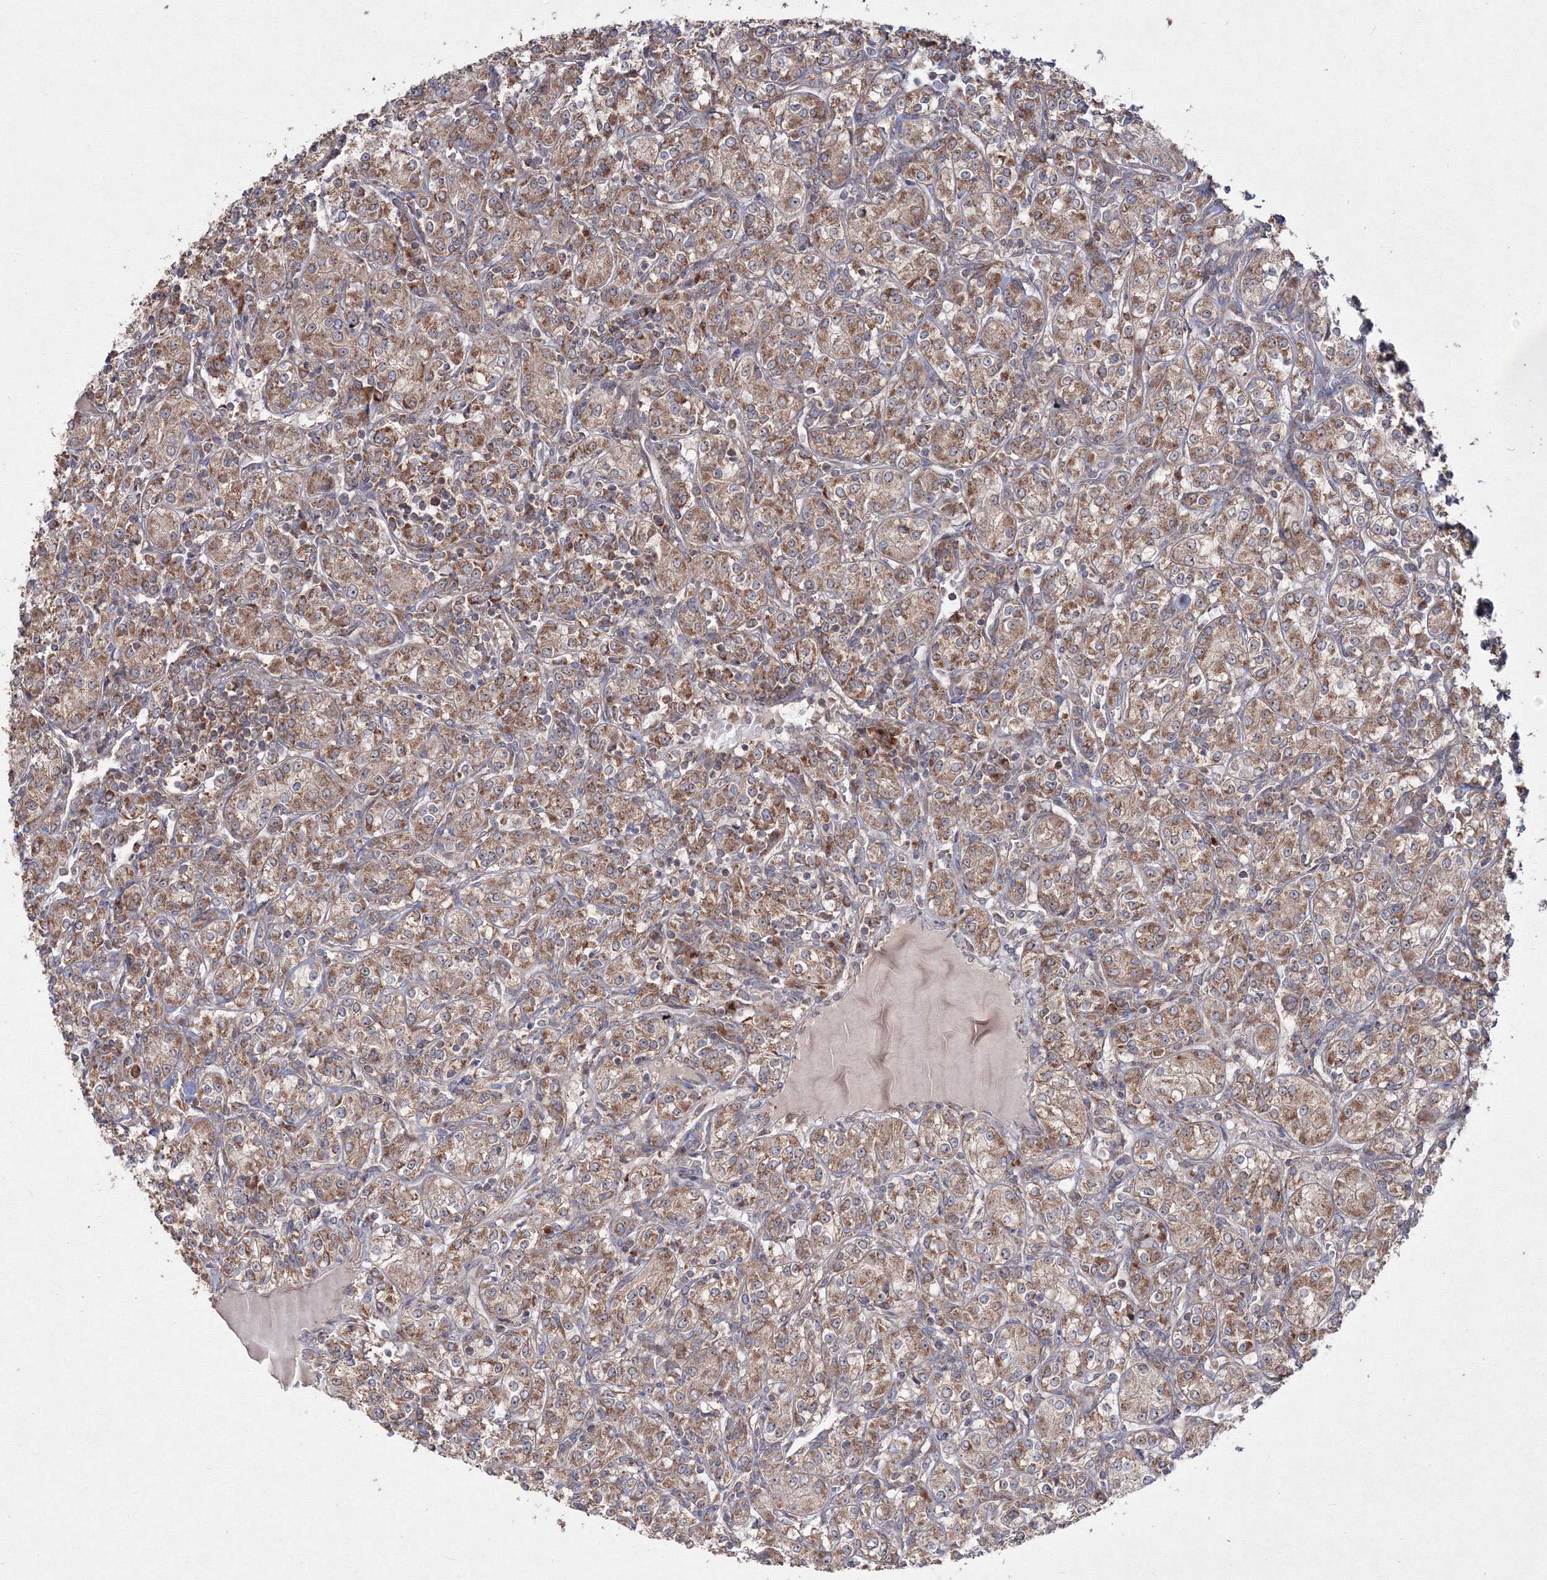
{"staining": {"intensity": "moderate", "quantity": ">75%", "location": "cytoplasmic/membranous"}, "tissue": "renal cancer", "cell_type": "Tumor cells", "image_type": "cancer", "snomed": [{"axis": "morphology", "description": "Adenocarcinoma, NOS"}, {"axis": "topography", "description": "Kidney"}], "caption": "Human renal cancer stained with a protein marker demonstrates moderate staining in tumor cells.", "gene": "PEX13", "patient": {"sex": "male", "age": 77}}